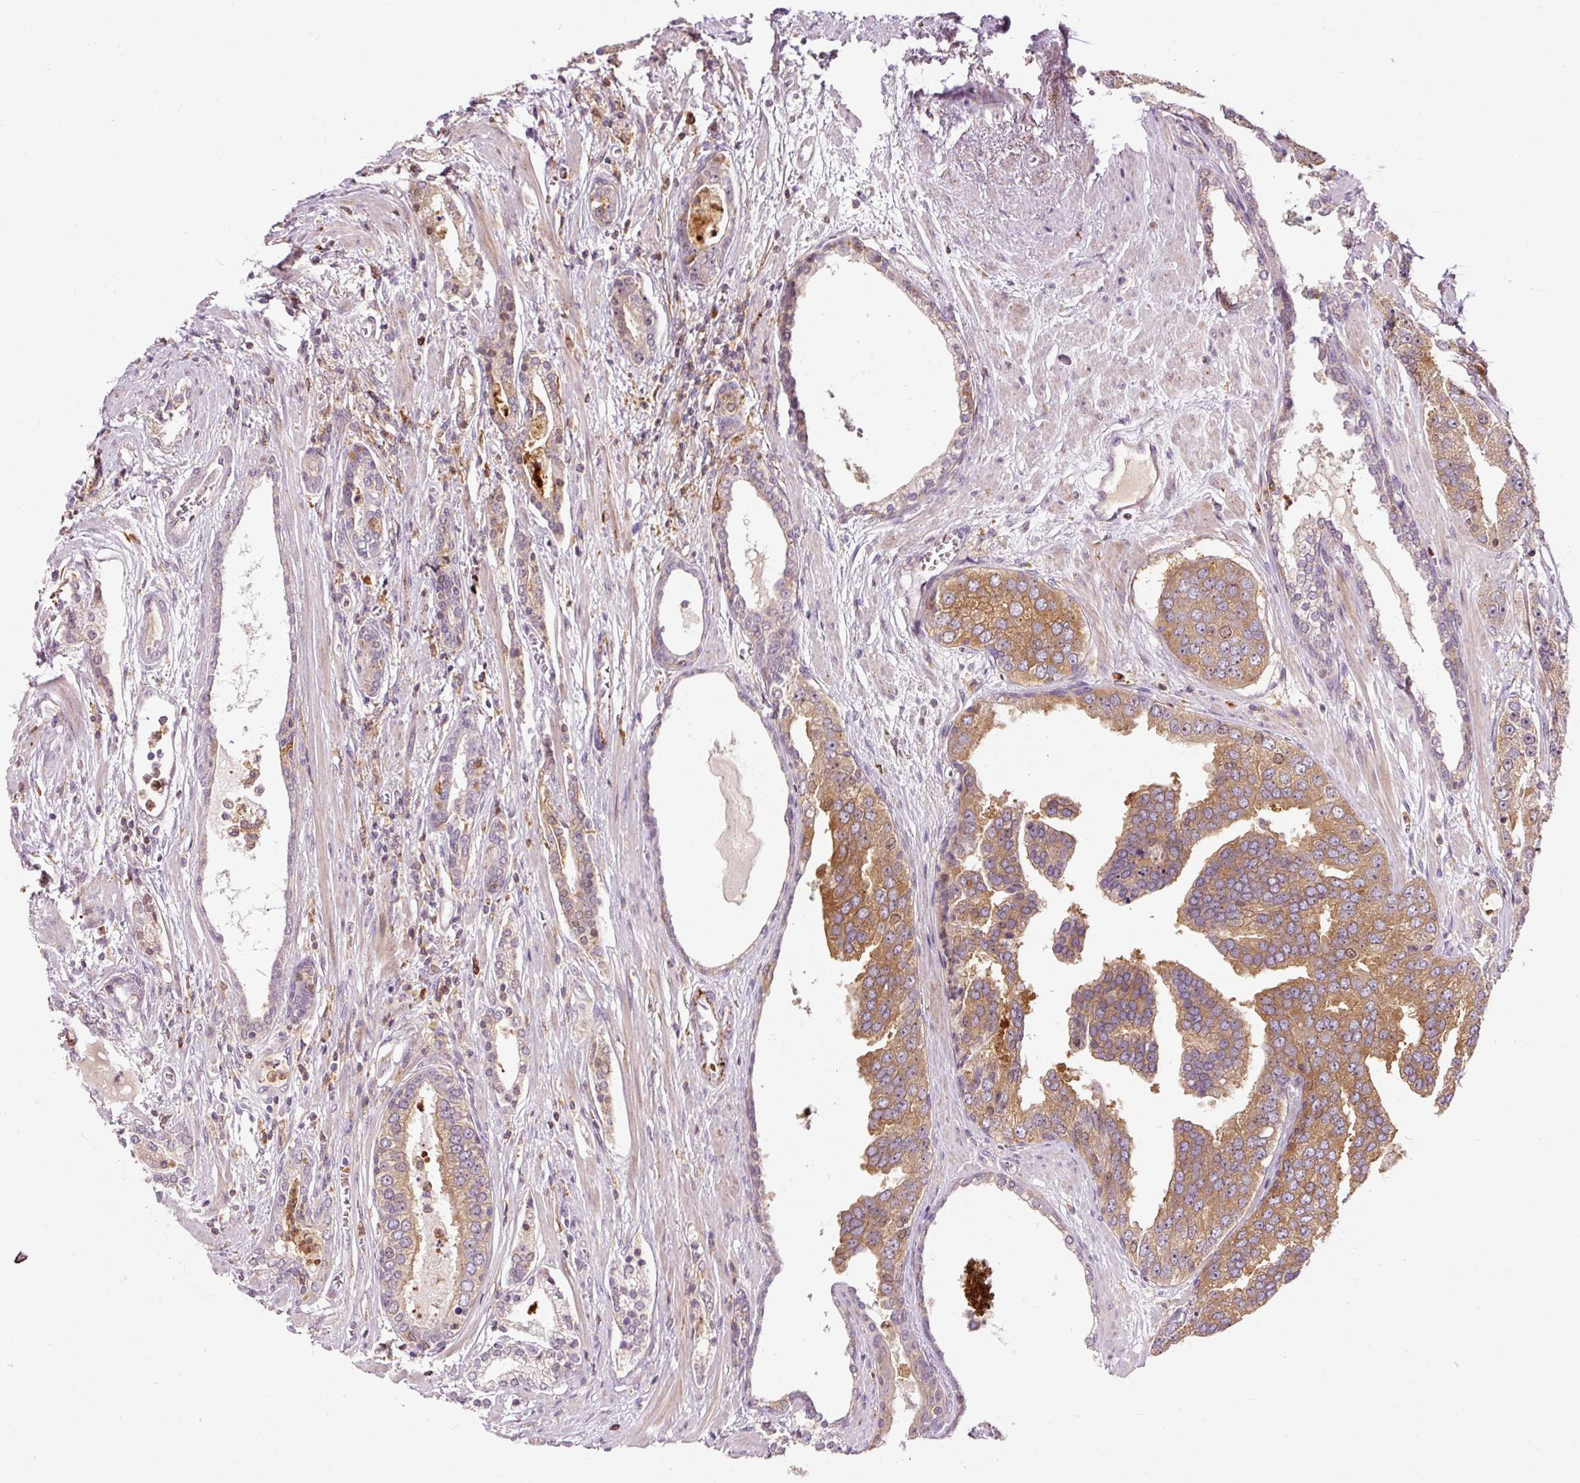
{"staining": {"intensity": "moderate", "quantity": ">75%", "location": "cytoplasmic/membranous"}, "tissue": "prostate cancer", "cell_type": "Tumor cells", "image_type": "cancer", "snomed": [{"axis": "morphology", "description": "Adenocarcinoma, High grade"}, {"axis": "topography", "description": "Prostate"}], "caption": "Prostate cancer (high-grade adenocarcinoma) stained with a brown dye reveals moderate cytoplasmic/membranous positive positivity in approximately >75% of tumor cells.", "gene": "CEBPZ", "patient": {"sex": "male", "age": 71}}